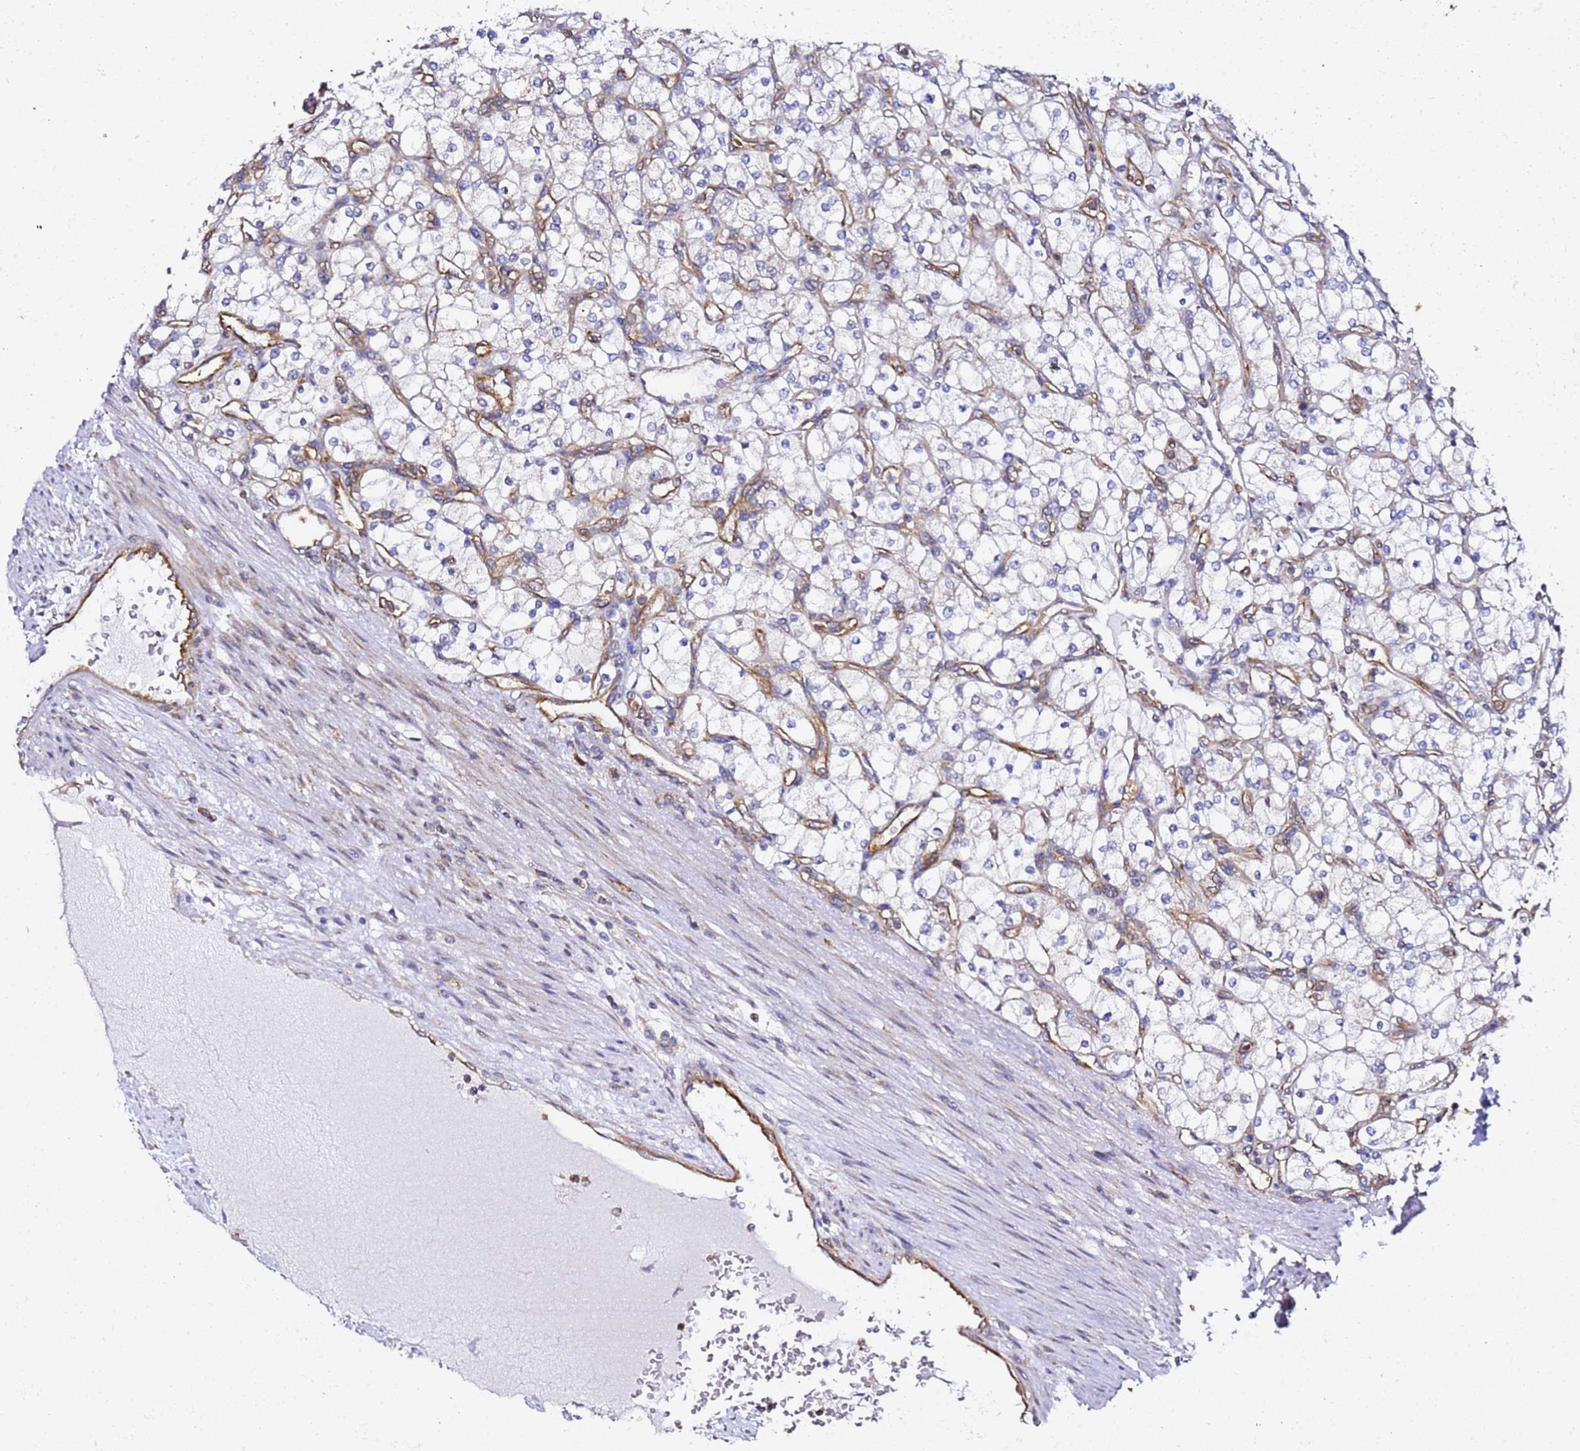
{"staining": {"intensity": "negative", "quantity": "none", "location": "none"}, "tissue": "renal cancer", "cell_type": "Tumor cells", "image_type": "cancer", "snomed": [{"axis": "morphology", "description": "Adenocarcinoma, NOS"}, {"axis": "topography", "description": "Kidney"}], "caption": "This is an immunohistochemistry (IHC) histopathology image of renal adenocarcinoma. There is no positivity in tumor cells.", "gene": "TPST1", "patient": {"sex": "male", "age": 80}}